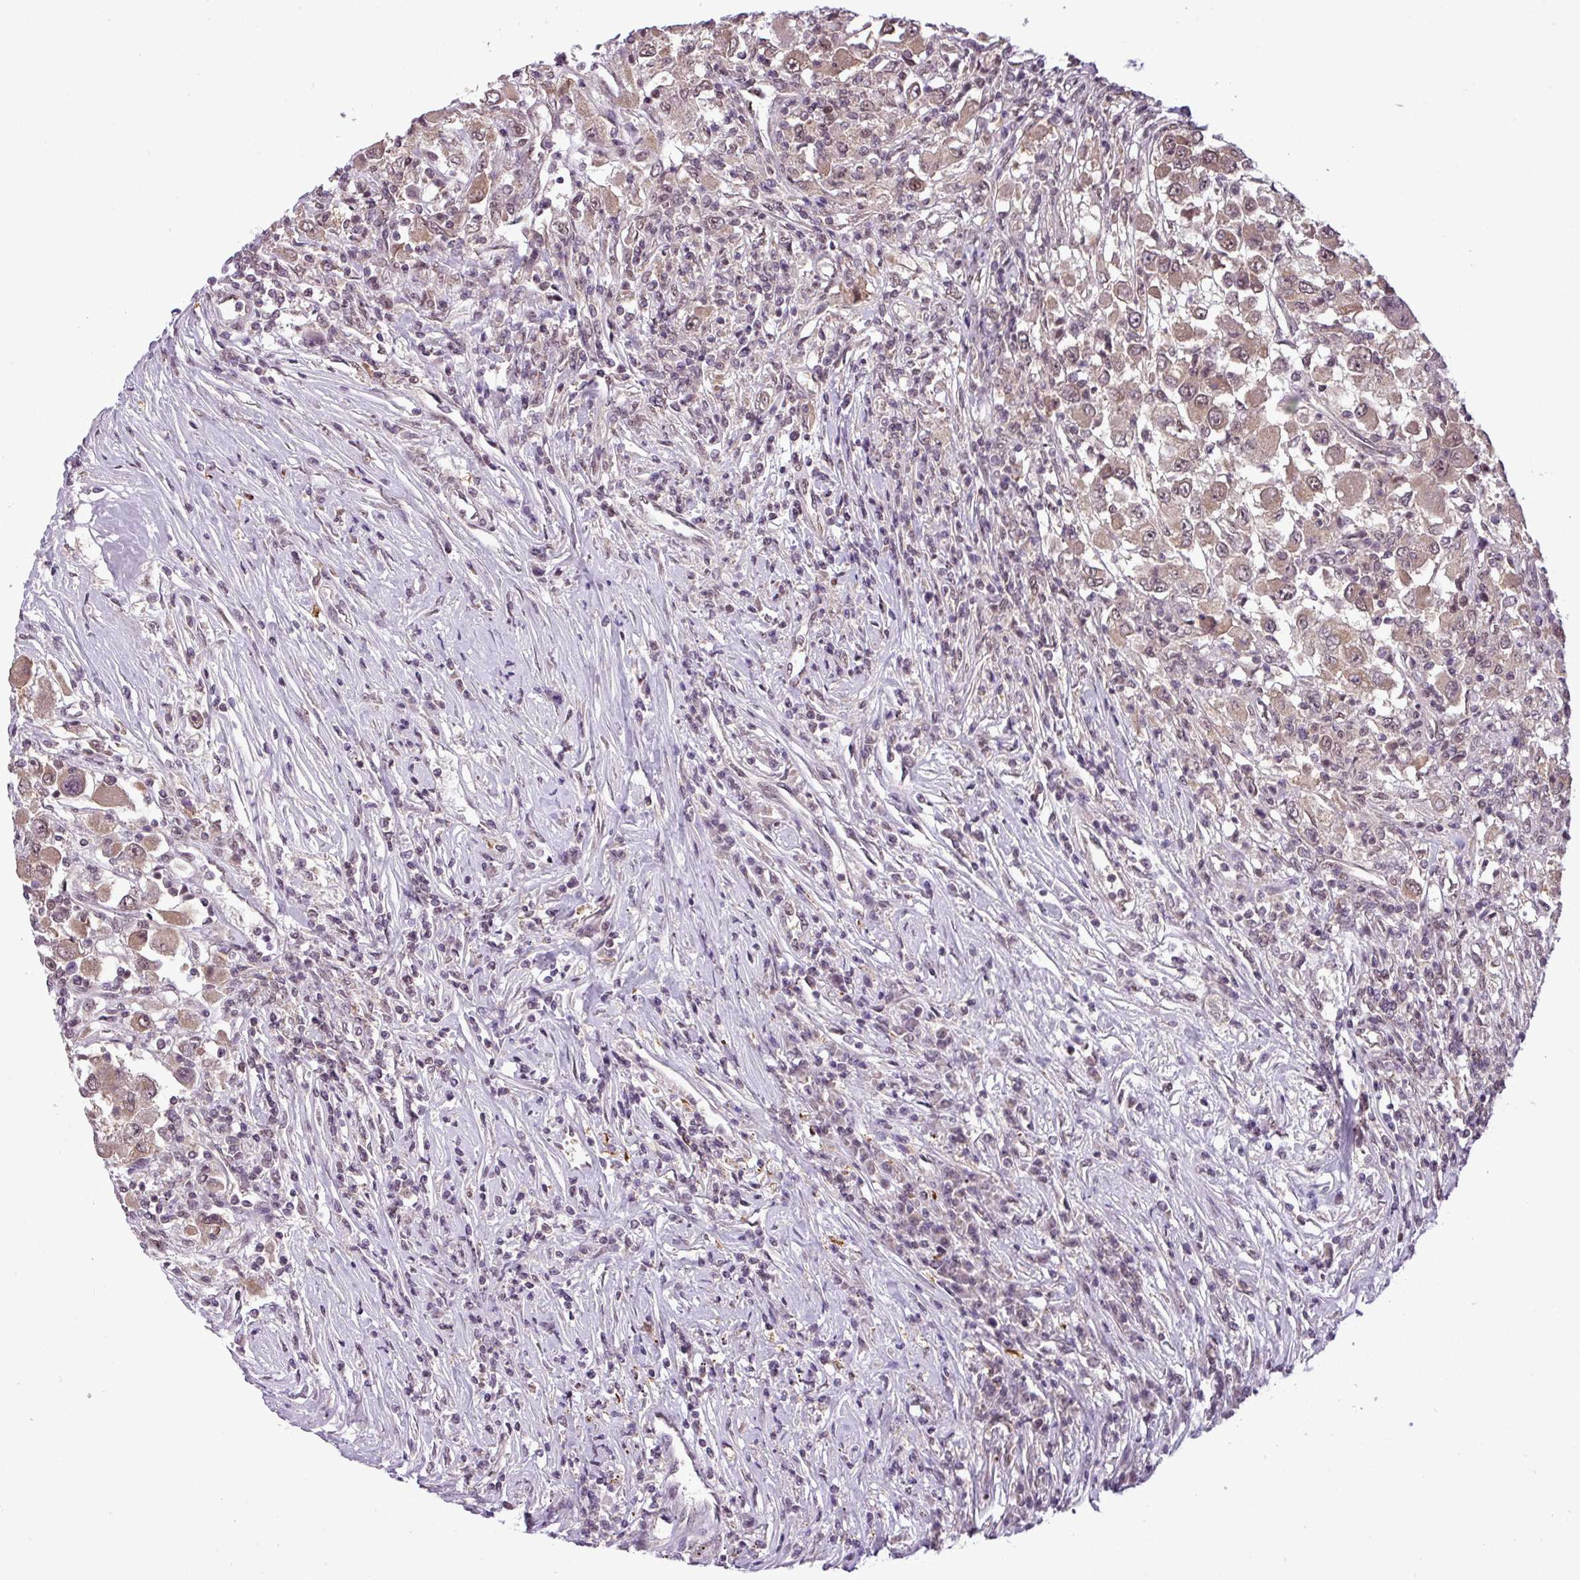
{"staining": {"intensity": "weak", "quantity": ">75%", "location": "cytoplasmic/membranous"}, "tissue": "renal cancer", "cell_type": "Tumor cells", "image_type": "cancer", "snomed": [{"axis": "morphology", "description": "Adenocarcinoma, NOS"}, {"axis": "topography", "description": "Kidney"}], "caption": "IHC histopathology image of neoplastic tissue: human renal cancer (adenocarcinoma) stained using immunohistochemistry (IHC) displays low levels of weak protein expression localized specifically in the cytoplasmic/membranous of tumor cells, appearing as a cytoplasmic/membranous brown color.", "gene": "MFHAS1", "patient": {"sex": "female", "age": 67}}